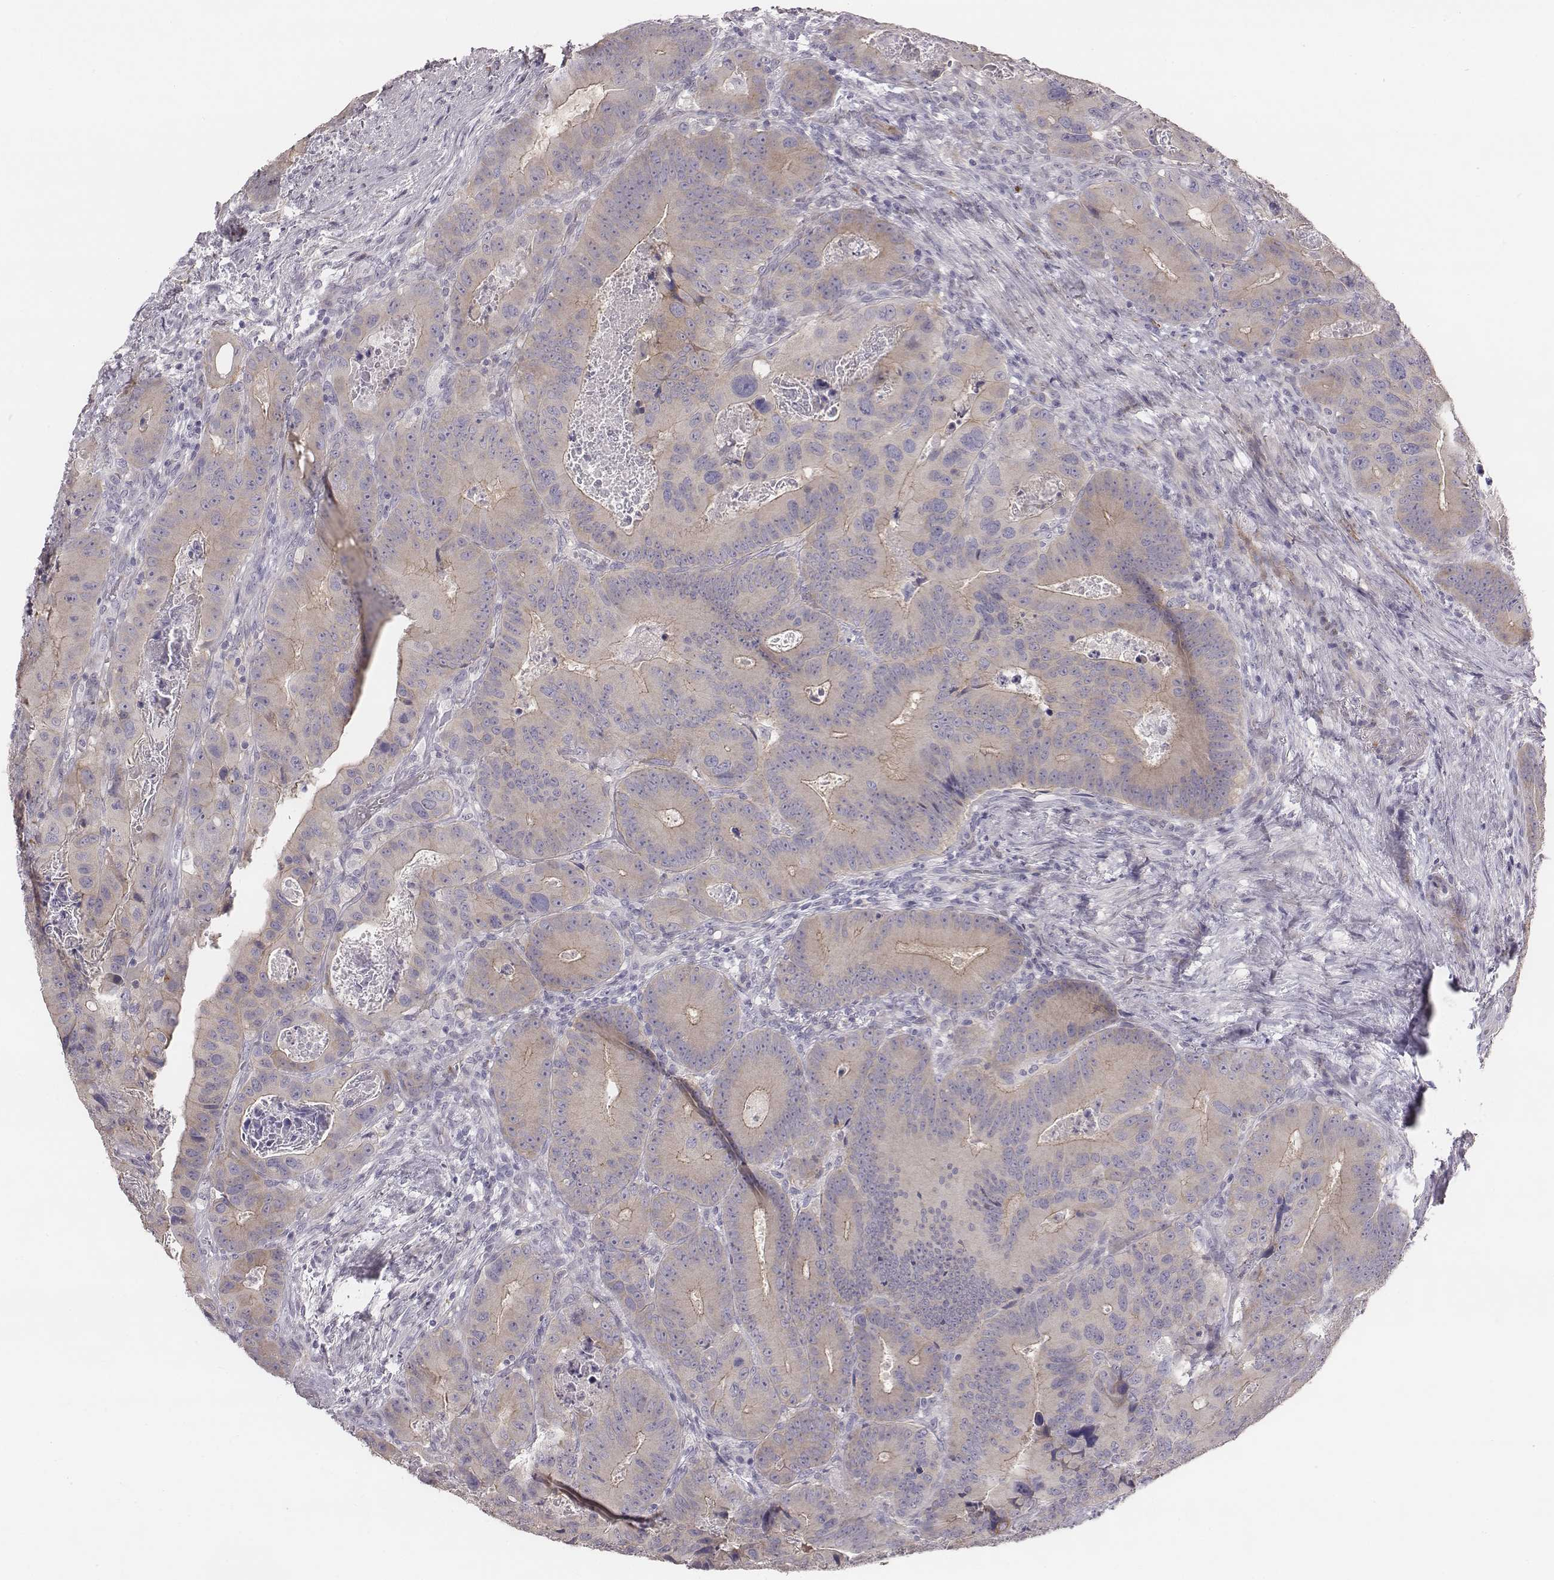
{"staining": {"intensity": "negative", "quantity": "none", "location": "none"}, "tissue": "colorectal cancer", "cell_type": "Tumor cells", "image_type": "cancer", "snomed": [{"axis": "morphology", "description": "Adenocarcinoma, NOS"}, {"axis": "topography", "description": "Rectum"}], "caption": "An image of human adenocarcinoma (colorectal) is negative for staining in tumor cells.", "gene": "PRKCZ", "patient": {"sex": "male", "age": 64}}